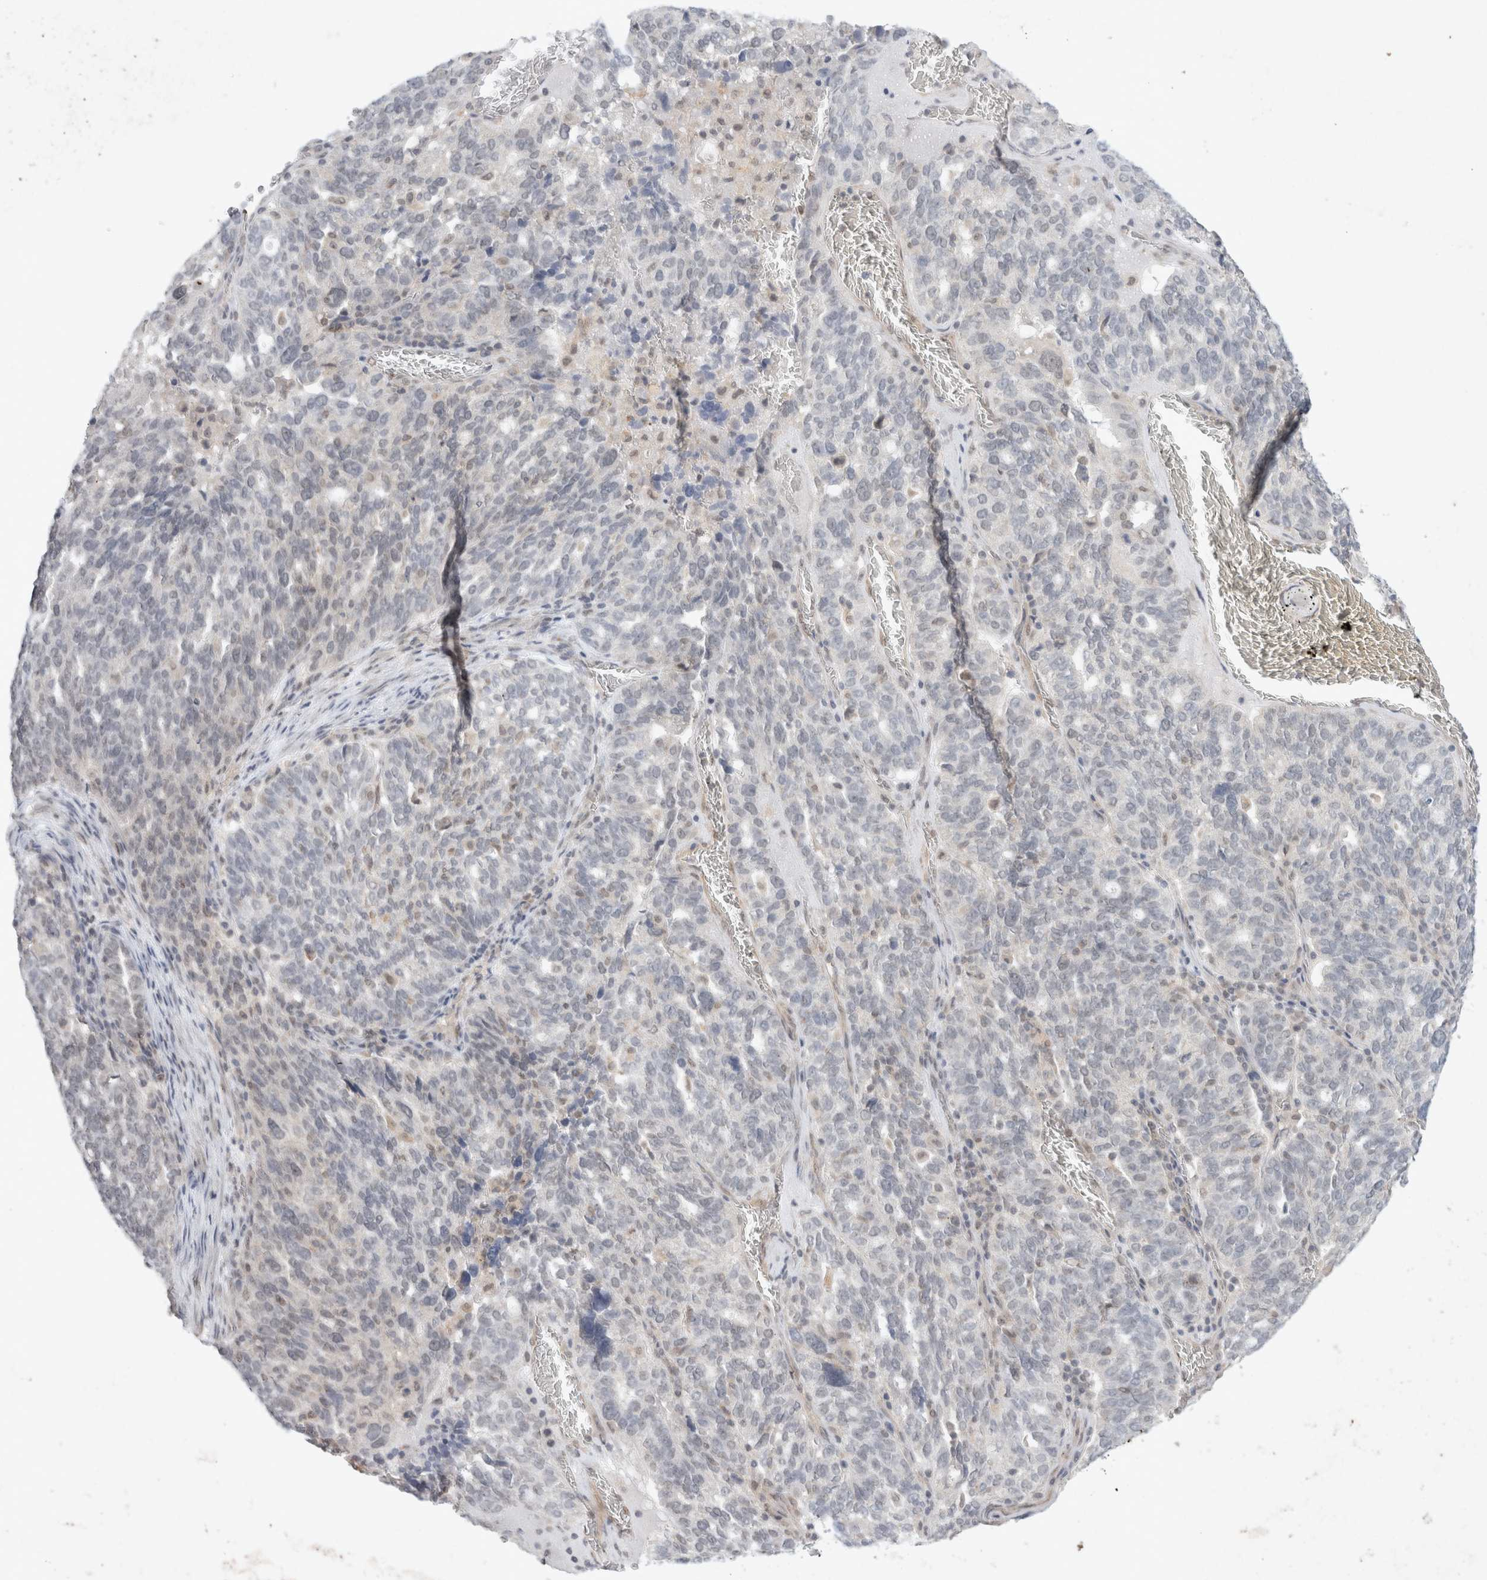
{"staining": {"intensity": "negative", "quantity": "none", "location": "none"}, "tissue": "ovarian cancer", "cell_type": "Tumor cells", "image_type": "cancer", "snomed": [{"axis": "morphology", "description": "Cystadenocarcinoma, serous, NOS"}, {"axis": "topography", "description": "Ovary"}], "caption": "Image shows no significant protein expression in tumor cells of ovarian cancer.", "gene": "FBXO42", "patient": {"sex": "female", "age": 59}}